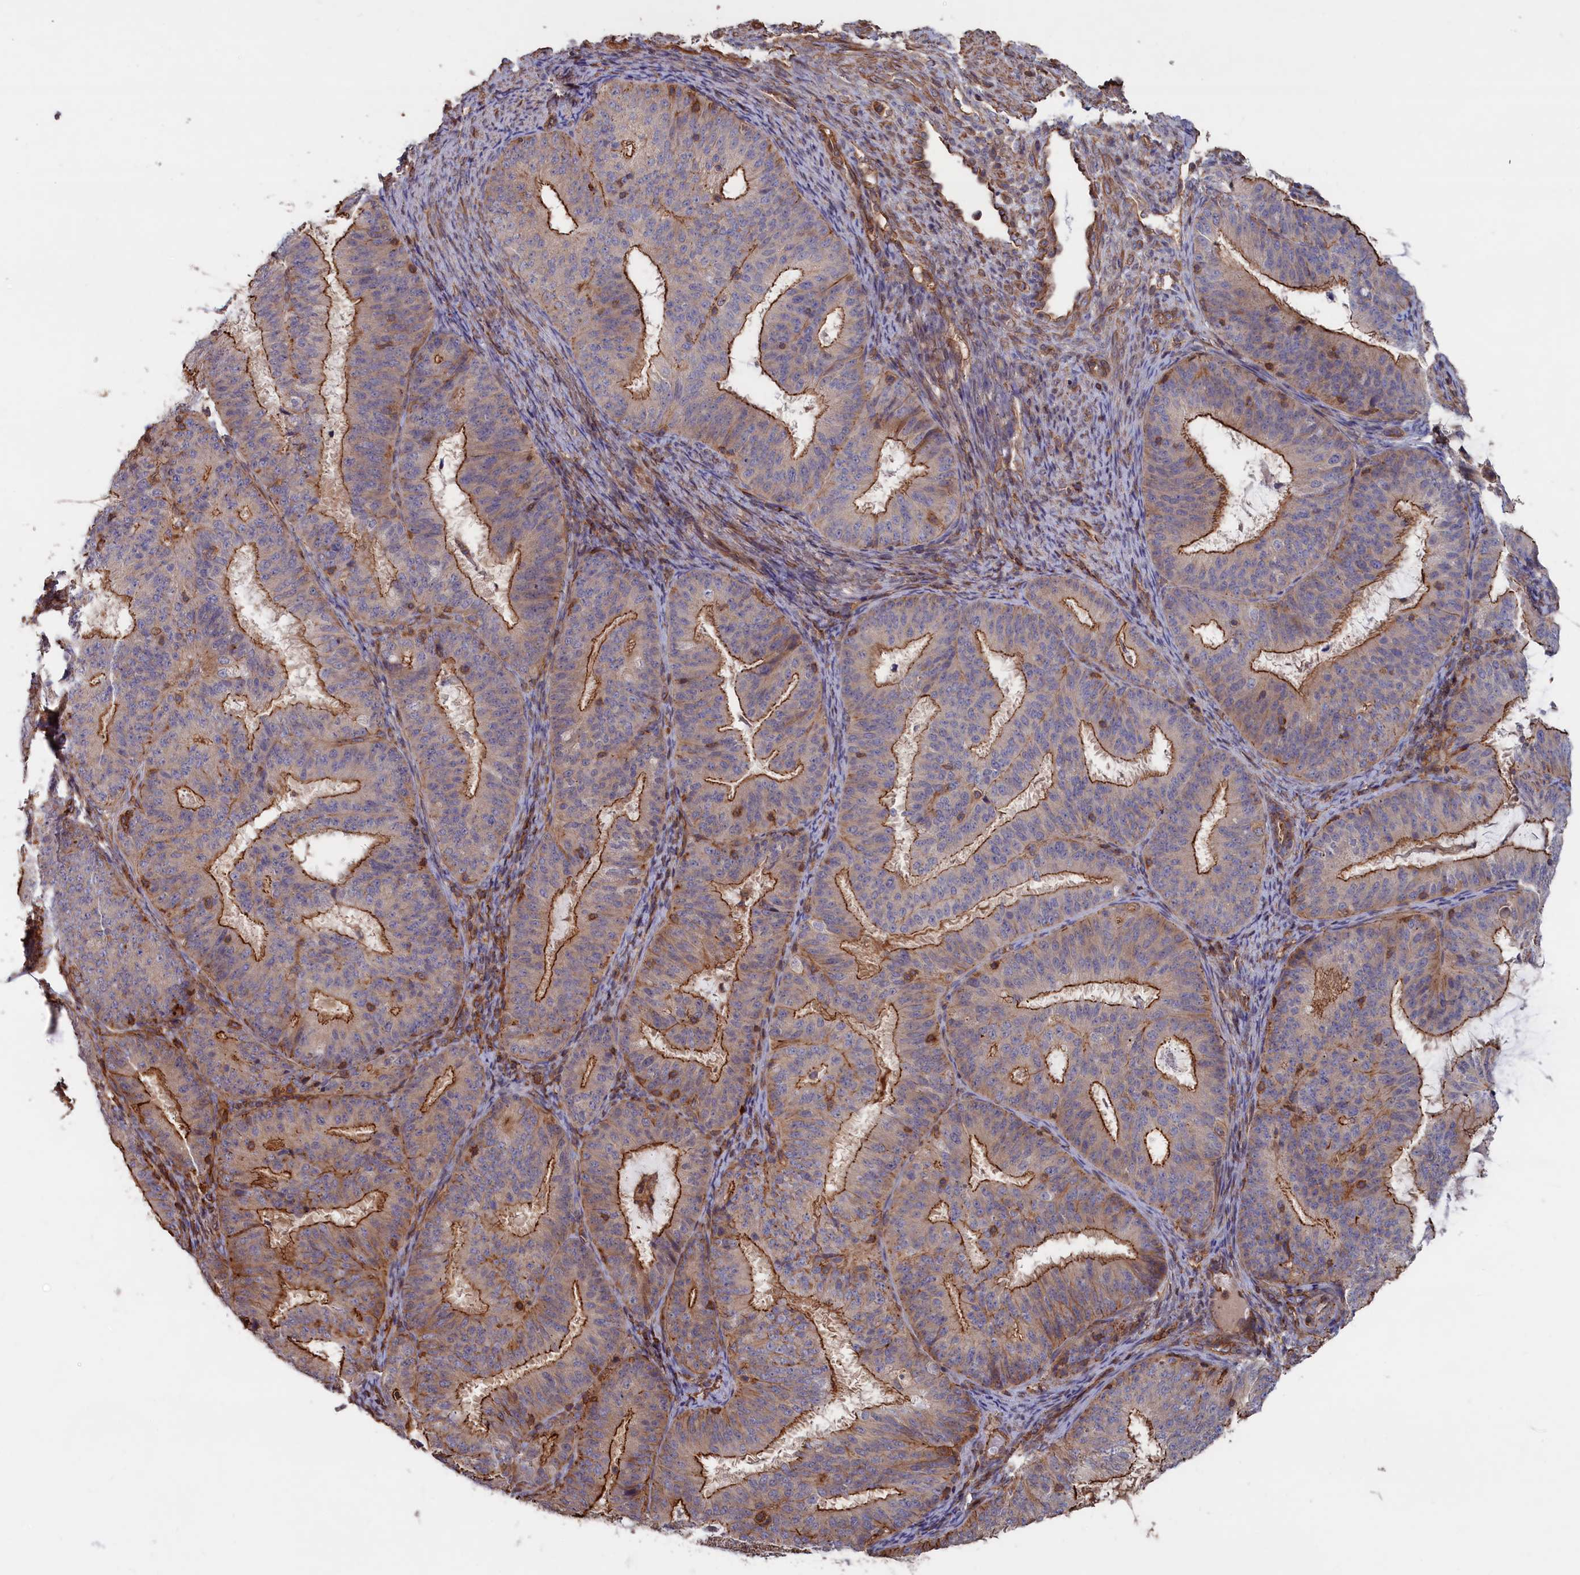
{"staining": {"intensity": "strong", "quantity": "25%-75%", "location": "cytoplasmic/membranous"}, "tissue": "endometrial cancer", "cell_type": "Tumor cells", "image_type": "cancer", "snomed": [{"axis": "morphology", "description": "Adenocarcinoma, NOS"}, {"axis": "topography", "description": "Endometrium"}], "caption": "Human endometrial adenocarcinoma stained for a protein (brown) exhibits strong cytoplasmic/membranous positive staining in about 25%-75% of tumor cells.", "gene": "ANKRD27", "patient": {"sex": "female", "age": 51}}